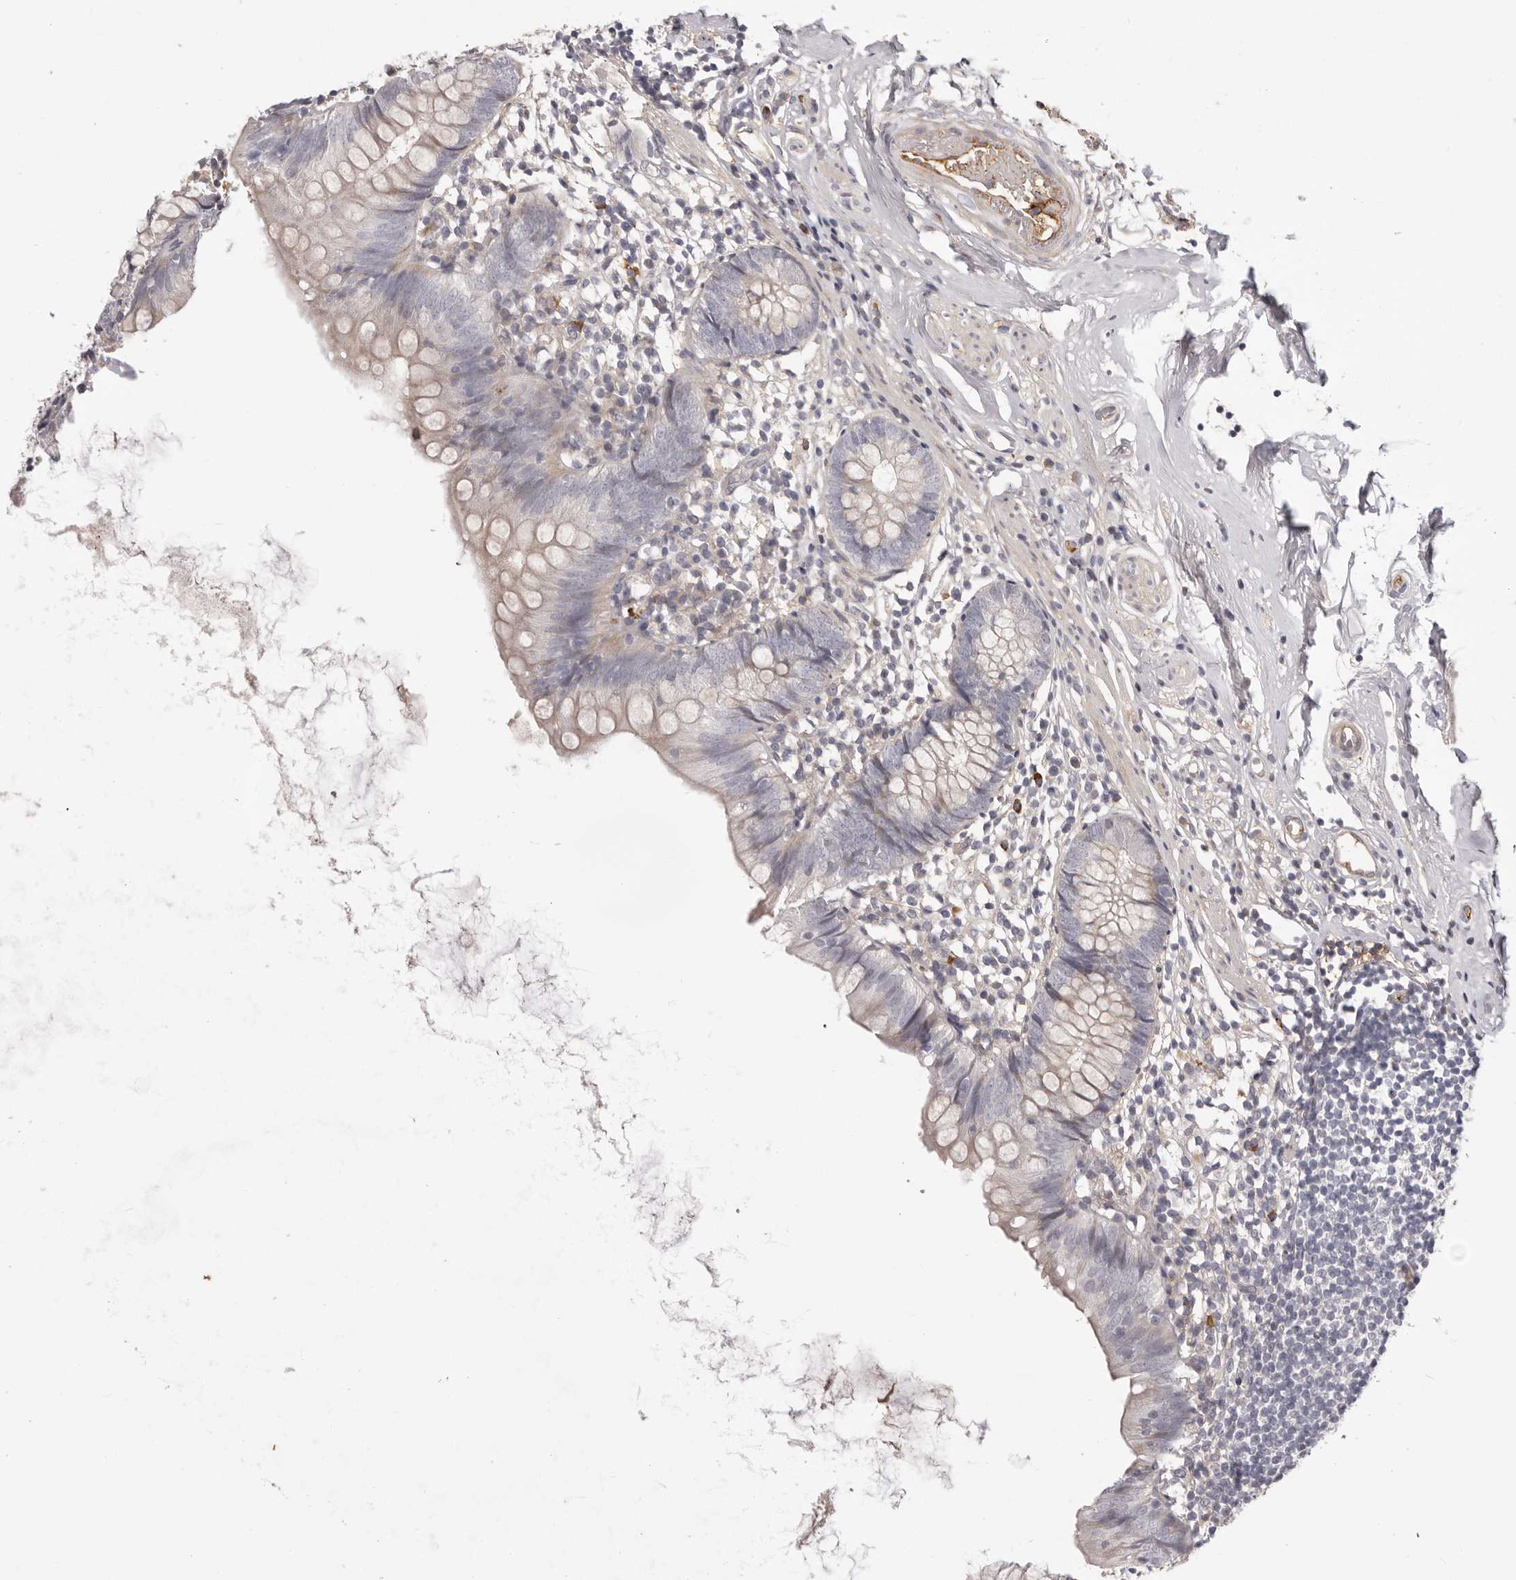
{"staining": {"intensity": "weak", "quantity": "<25%", "location": "cytoplasmic/membranous"}, "tissue": "appendix", "cell_type": "Glandular cells", "image_type": "normal", "snomed": [{"axis": "morphology", "description": "Normal tissue, NOS"}, {"axis": "topography", "description": "Appendix"}], "caption": "The IHC image has no significant staining in glandular cells of appendix.", "gene": "OTUD3", "patient": {"sex": "female", "age": 62}}